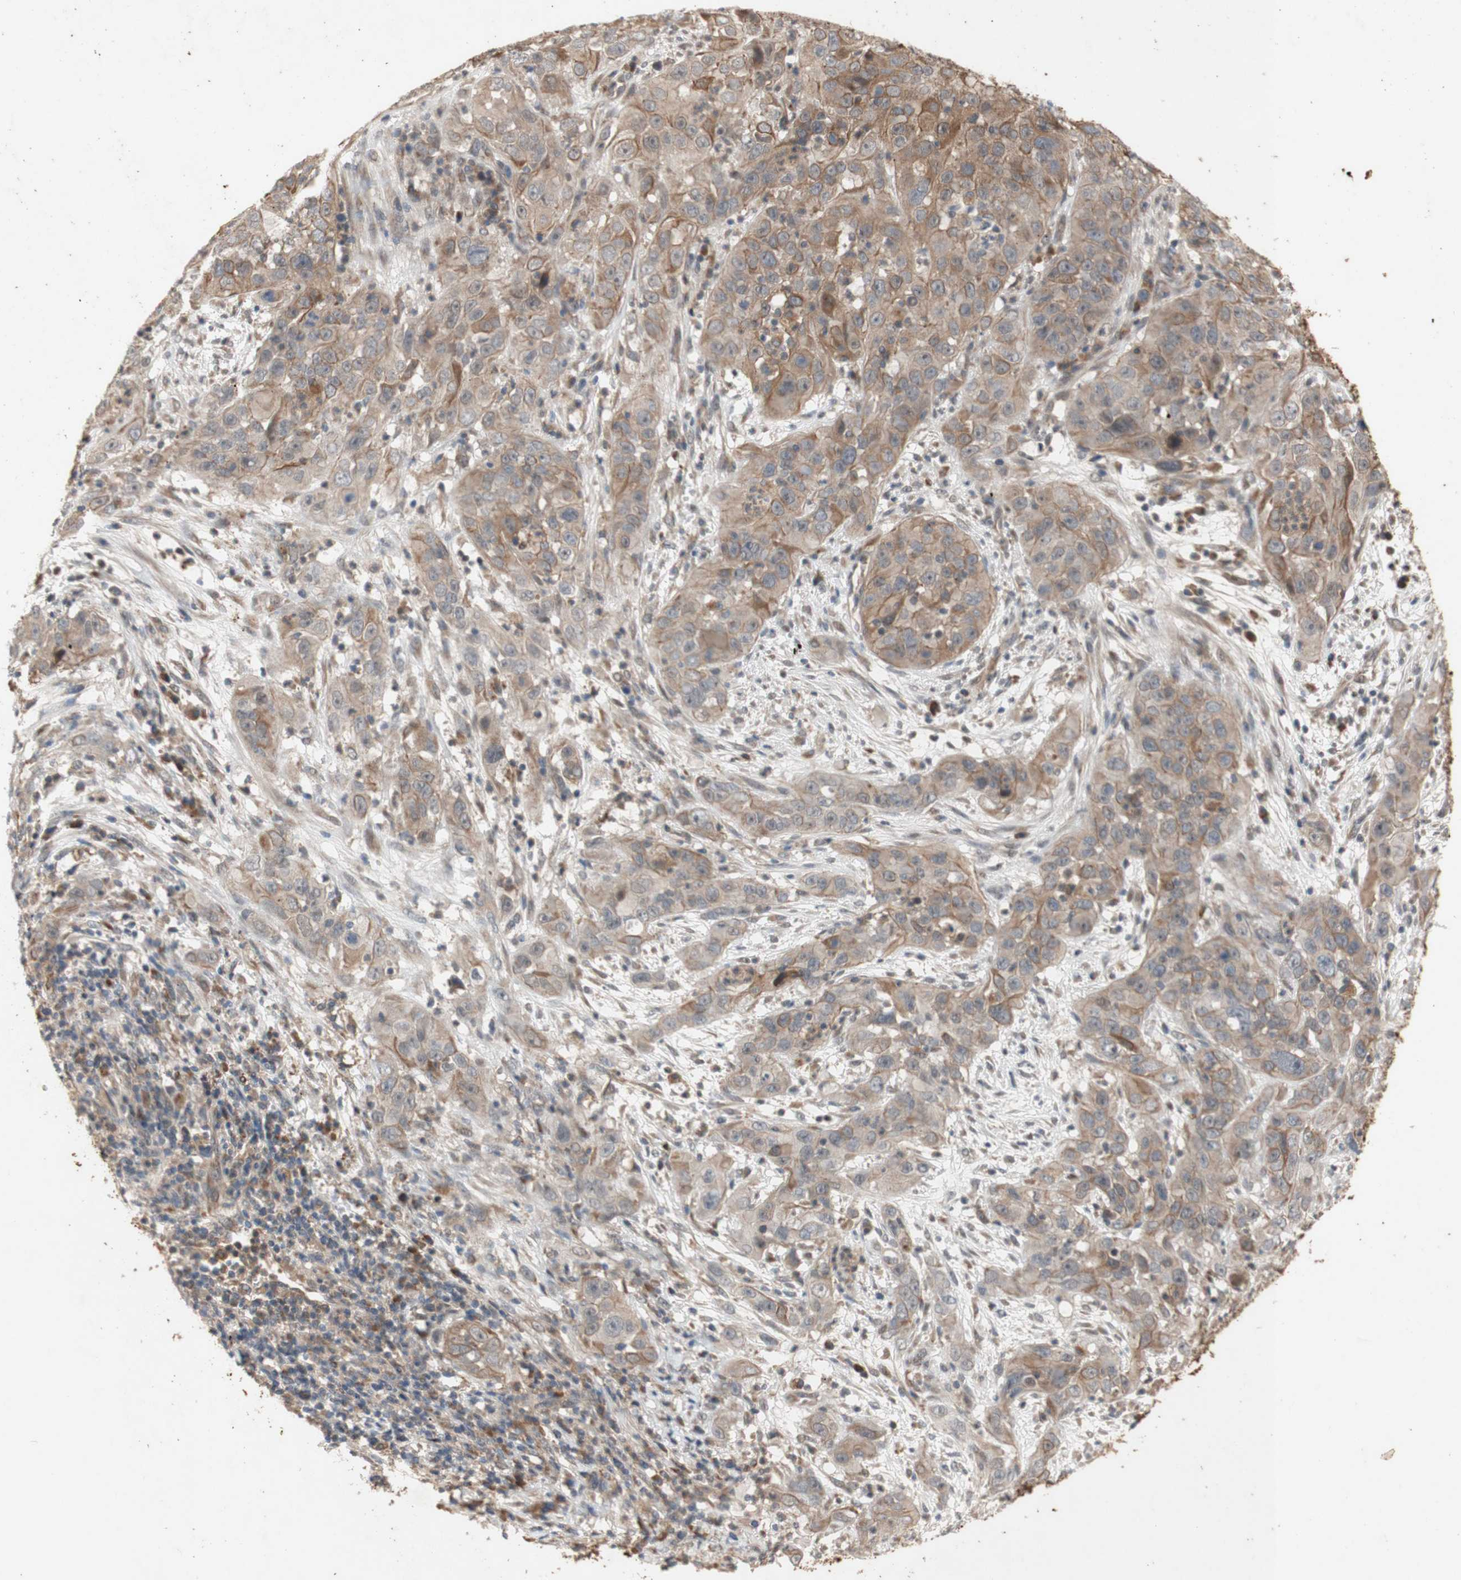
{"staining": {"intensity": "moderate", "quantity": ">75%", "location": "cytoplasmic/membranous"}, "tissue": "cervical cancer", "cell_type": "Tumor cells", "image_type": "cancer", "snomed": [{"axis": "morphology", "description": "Squamous cell carcinoma, NOS"}, {"axis": "topography", "description": "Cervix"}], "caption": "A high-resolution image shows immunohistochemistry (IHC) staining of cervical cancer, which displays moderate cytoplasmic/membranous staining in about >75% of tumor cells.", "gene": "PKN1", "patient": {"sex": "female", "age": 32}}